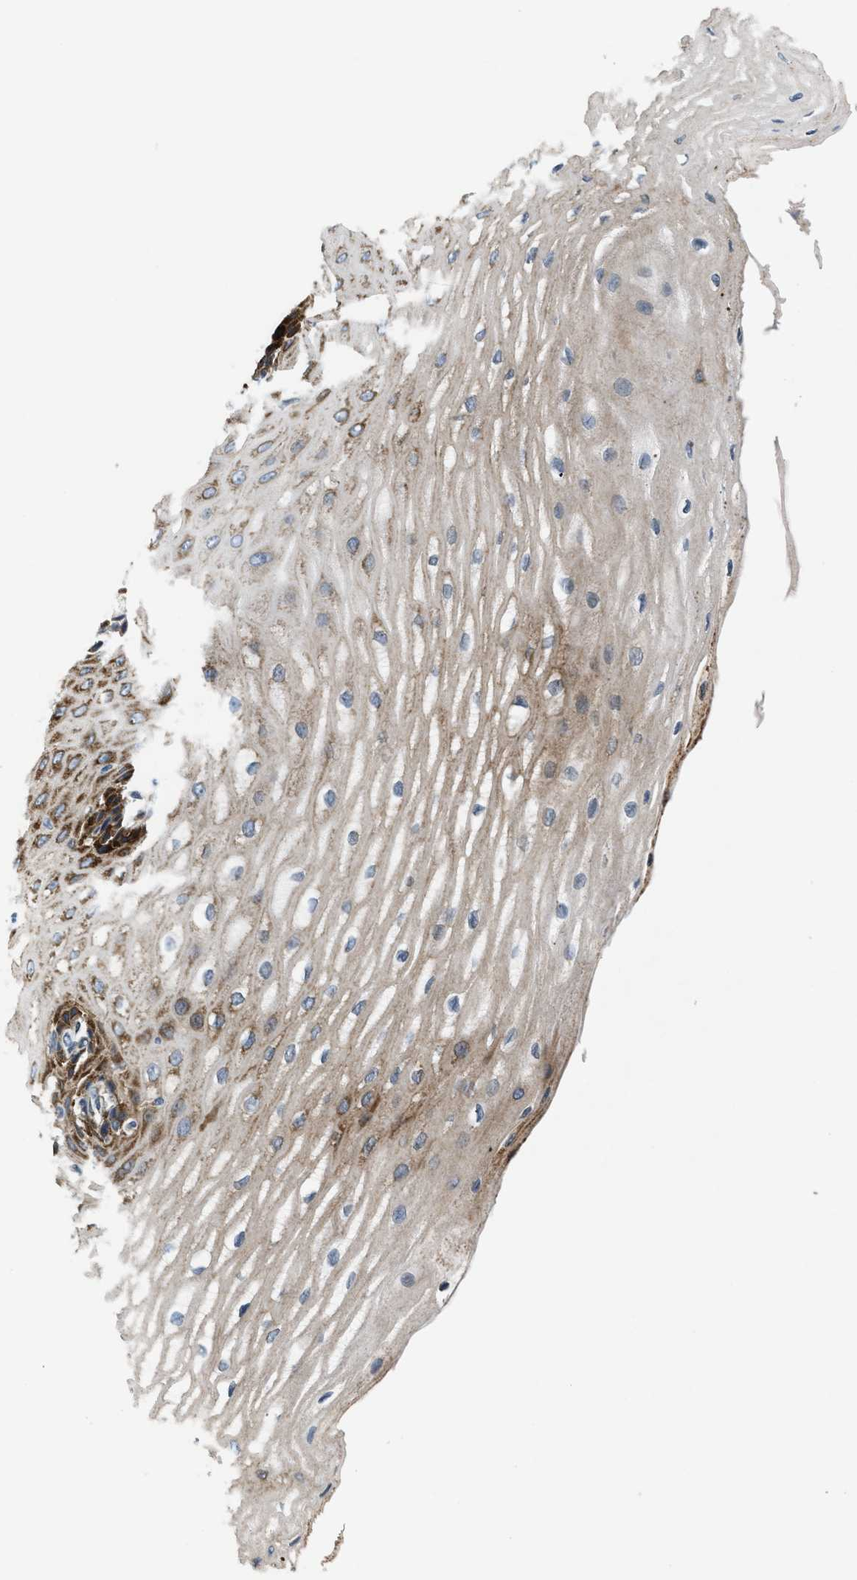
{"staining": {"intensity": "strong", "quantity": "25%-75%", "location": "cytoplasmic/membranous"}, "tissue": "esophagus", "cell_type": "Squamous epithelial cells", "image_type": "normal", "snomed": [{"axis": "morphology", "description": "Normal tissue, NOS"}, {"axis": "topography", "description": "Esophagus"}], "caption": "Immunohistochemistry (IHC) micrograph of unremarkable esophagus: human esophagus stained using immunohistochemistry demonstrates high levels of strong protein expression localized specifically in the cytoplasmic/membranous of squamous epithelial cells, appearing as a cytoplasmic/membranous brown color.", "gene": "PA2G4", "patient": {"sex": "male", "age": 54}}